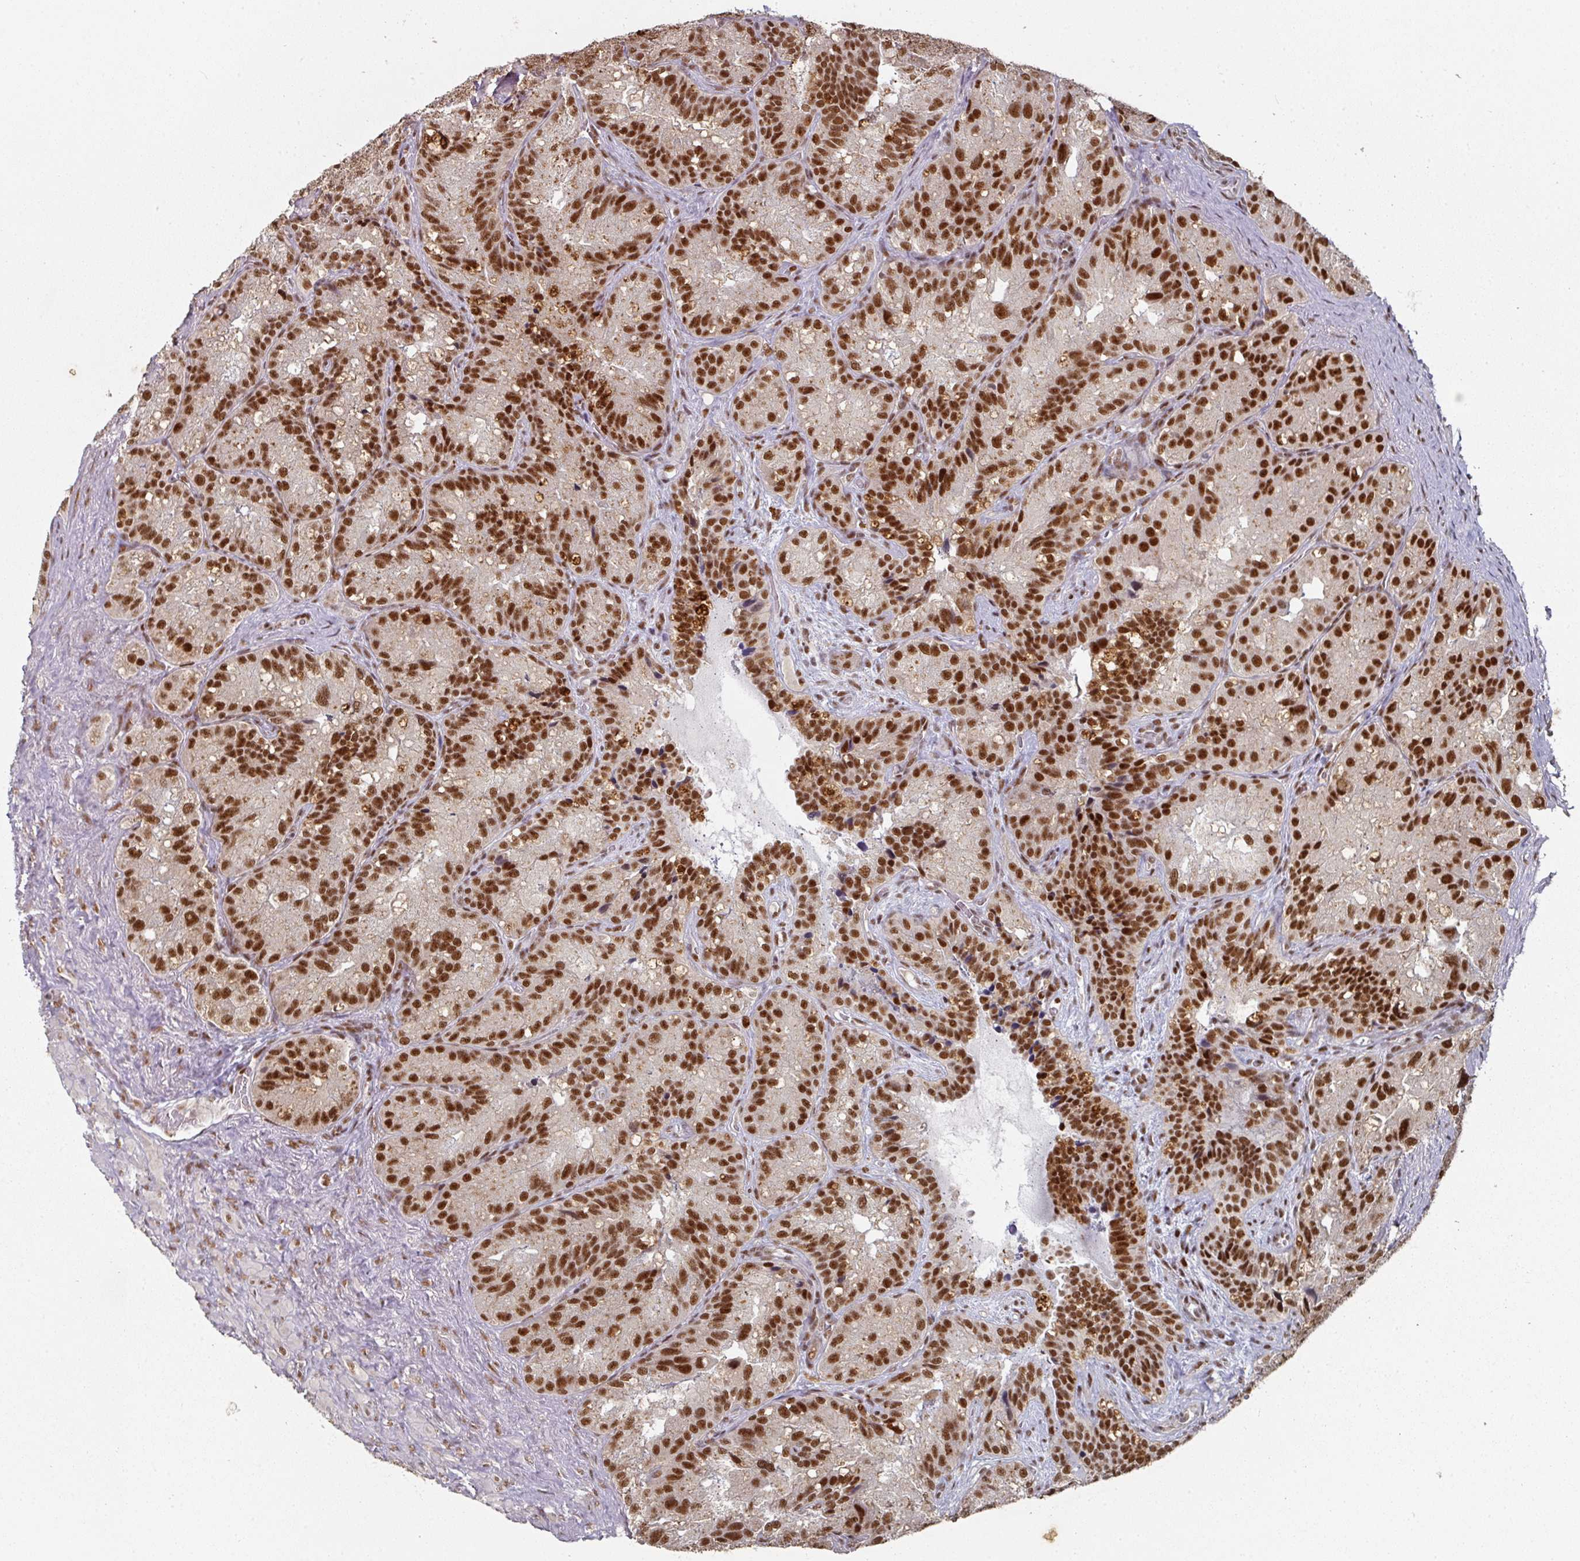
{"staining": {"intensity": "strong", "quantity": ">75%", "location": "nuclear"}, "tissue": "seminal vesicle", "cell_type": "Glandular cells", "image_type": "normal", "snomed": [{"axis": "morphology", "description": "Normal tissue, NOS"}, {"axis": "topography", "description": "Seminal veicle"}], "caption": "Seminal vesicle stained with DAB immunohistochemistry (IHC) exhibits high levels of strong nuclear expression in approximately >75% of glandular cells.", "gene": "ENSG00000289690", "patient": {"sex": "male", "age": 69}}